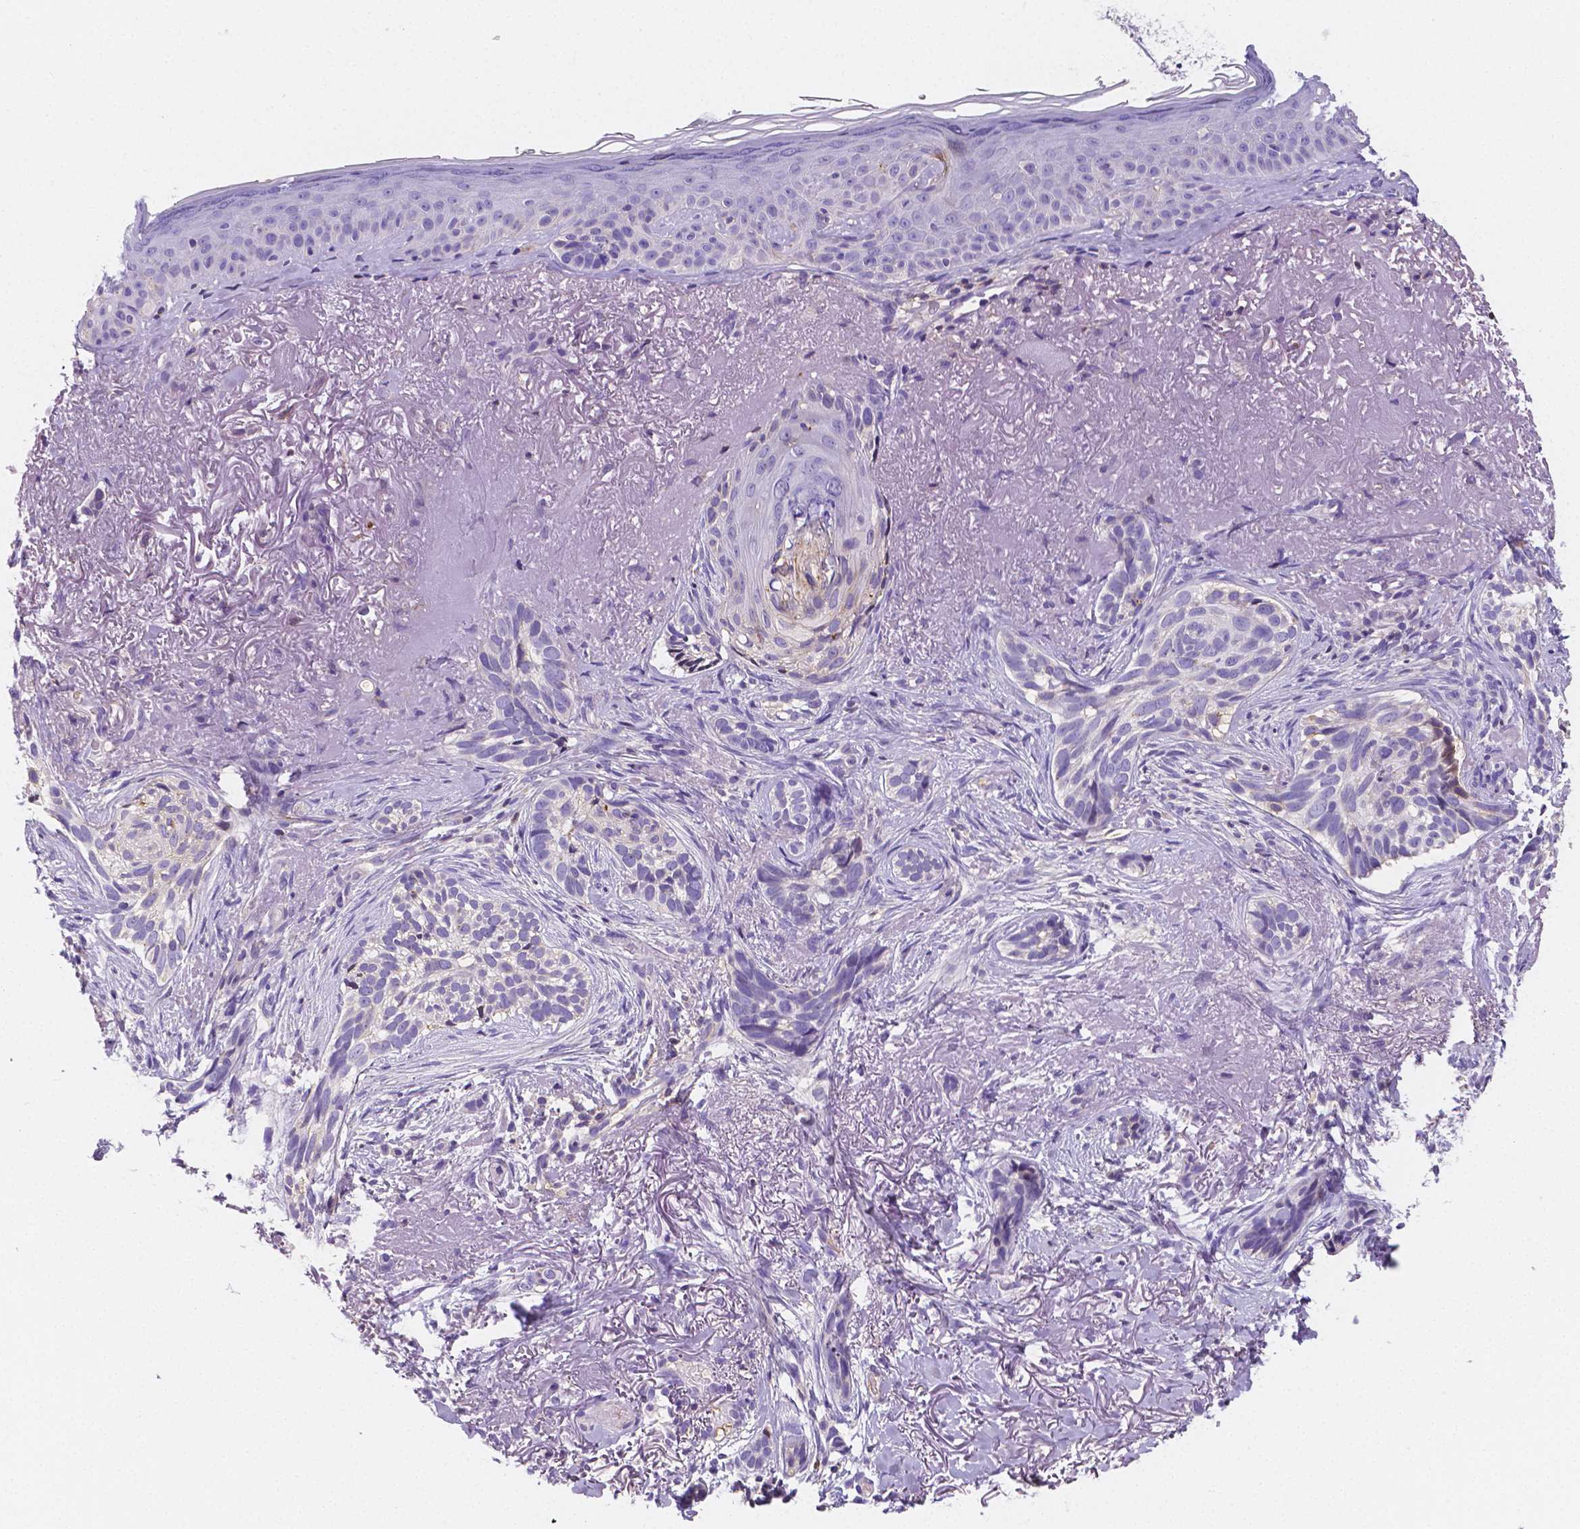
{"staining": {"intensity": "negative", "quantity": "none", "location": "none"}, "tissue": "skin cancer", "cell_type": "Tumor cells", "image_type": "cancer", "snomed": [{"axis": "morphology", "description": "Basal cell carcinoma"}, {"axis": "morphology", "description": "BCC, high aggressive"}, {"axis": "topography", "description": "Skin"}], "caption": "Immunohistochemistry (IHC) of human skin cancer displays no expression in tumor cells.", "gene": "GABRD", "patient": {"sex": "female", "age": 86}}